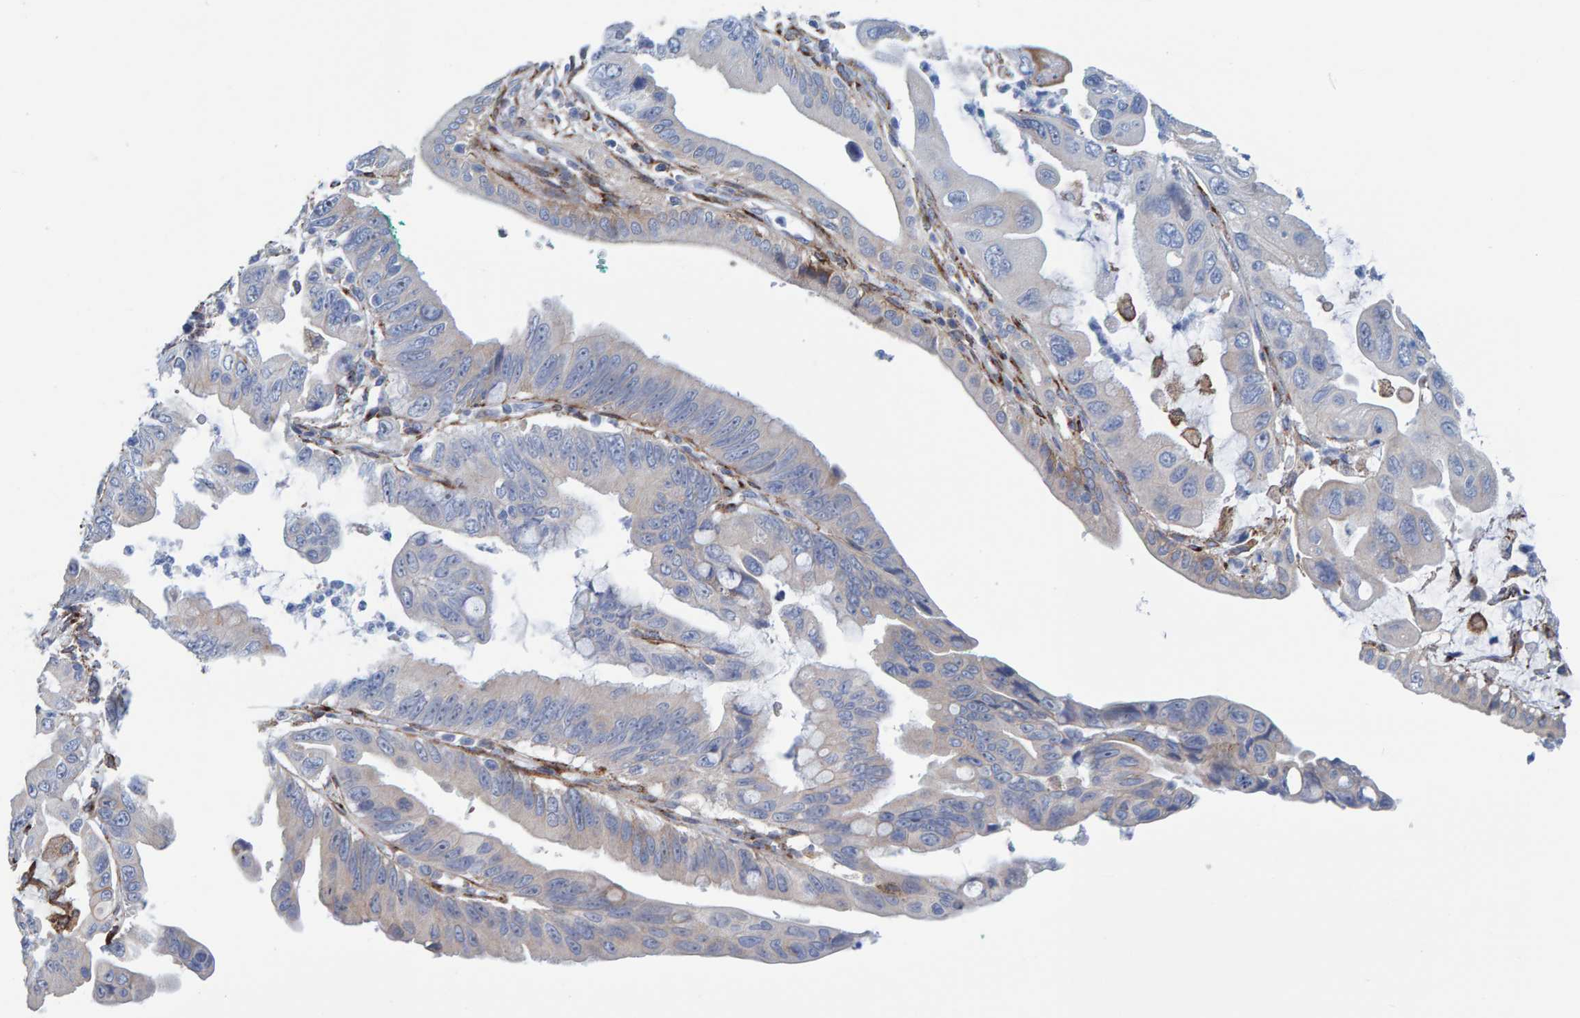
{"staining": {"intensity": "negative", "quantity": "none", "location": "none"}, "tissue": "pancreatic cancer", "cell_type": "Tumor cells", "image_type": "cancer", "snomed": [{"axis": "morphology", "description": "Adenocarcinoma, NOS"}, {"axis": "topography", "description": "Pancreas"}], "caption": "IHC photomicrograph of human pancreatic cancer (adenocarcinoma) stained for a protein (brown), which exhibits no staining in tumor cells.", "gene": "LRP1", "patient": {"sex": "female", "age": 72}}